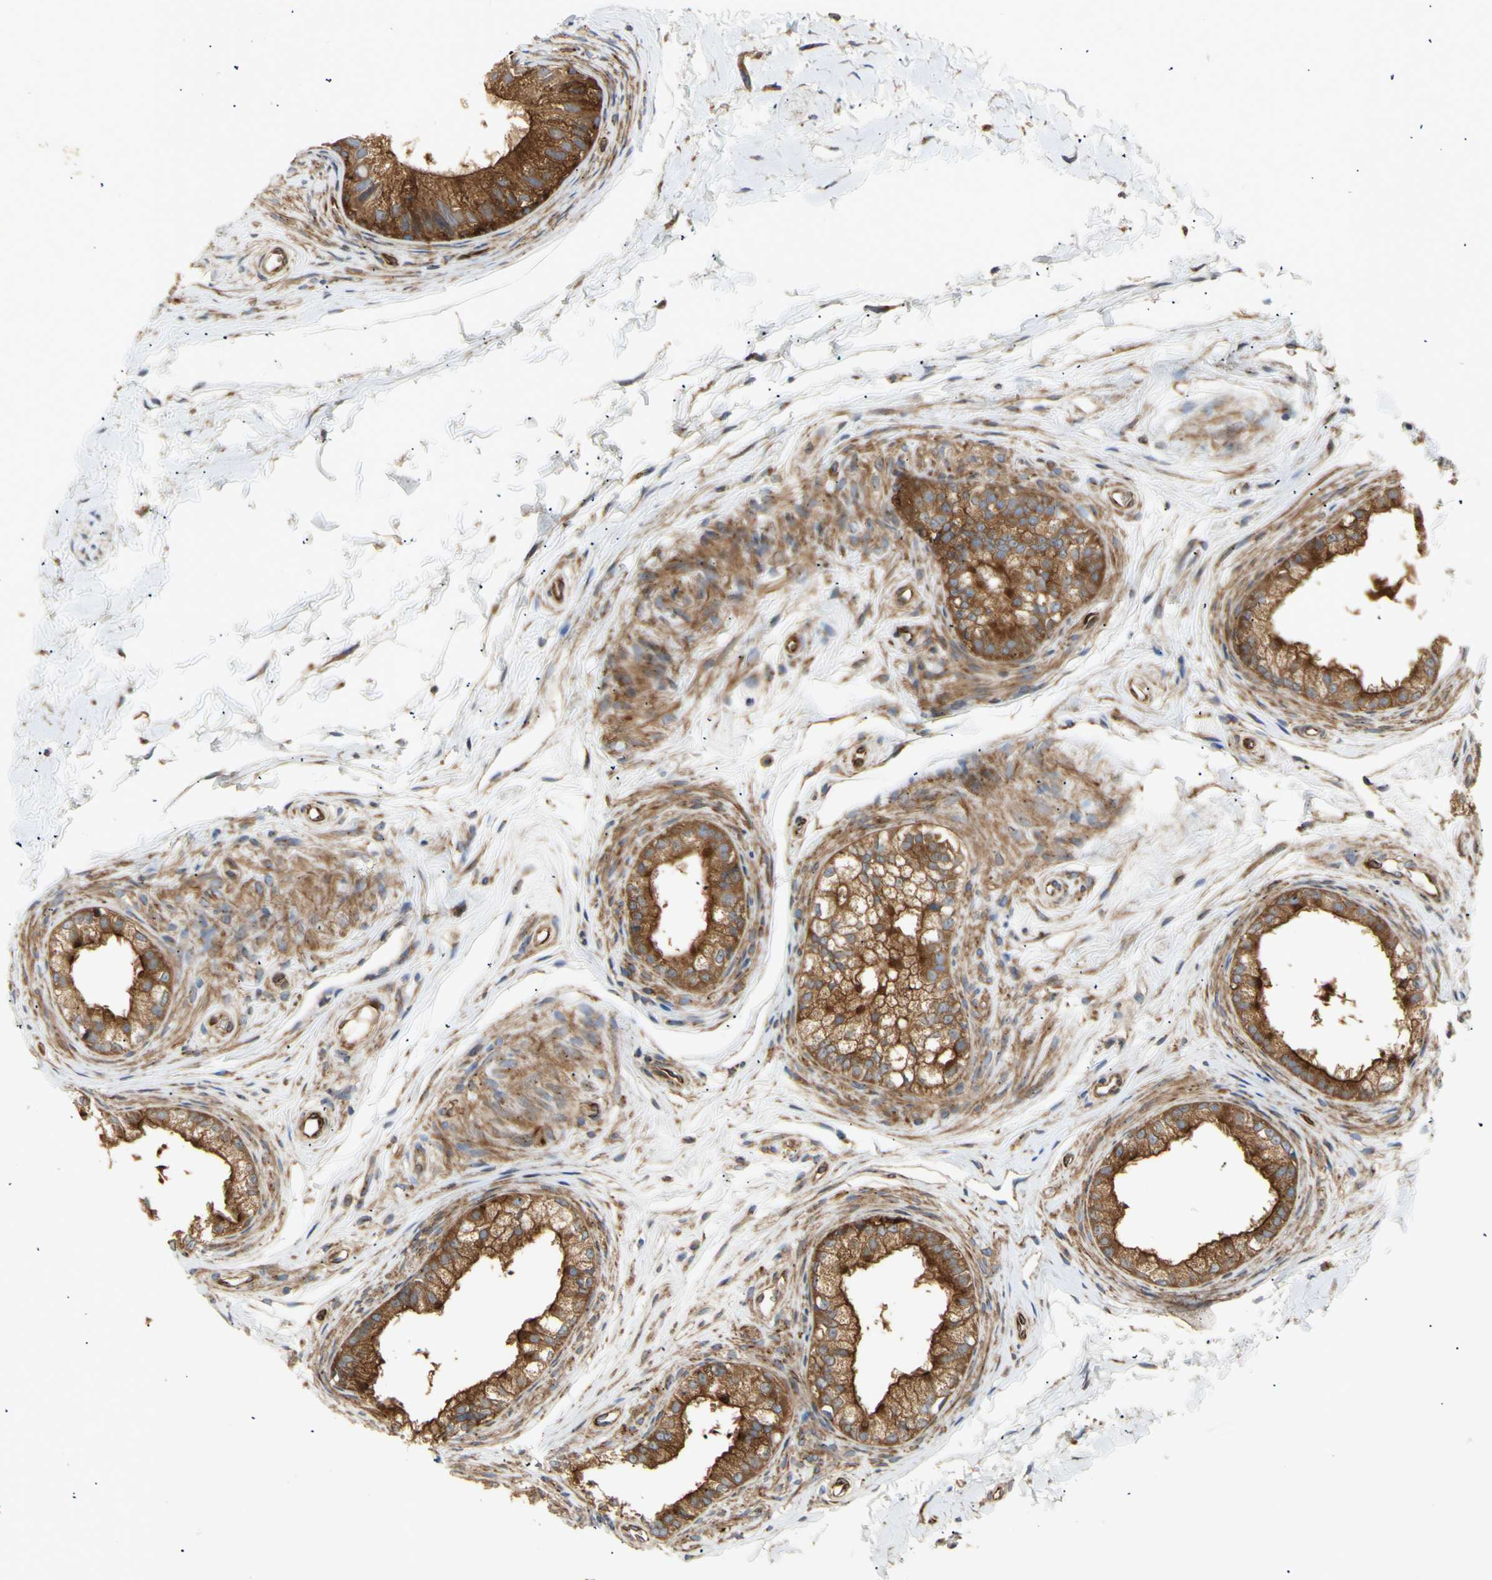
{"staining": {"intensity": "strong", "quantity": ">75%", "location": "cytoplasmic/membranous"}, "tissue": "epididymis", "cell_type": "Glandular cells", "image_type": "normal", "snomed": [{"axis": "morphology", "description": "Normal tissue, NOS"}, {"axis": "topography", "description": "Epididymis"}], "caption": "Epididymis was stained to show a protein in brown. There is high levels of strong cytoplasmic/membranous expression in approximately >75% of glandular cells.", "gene": "TUBG2", "patient": {"sex": "male", "age": 56}}